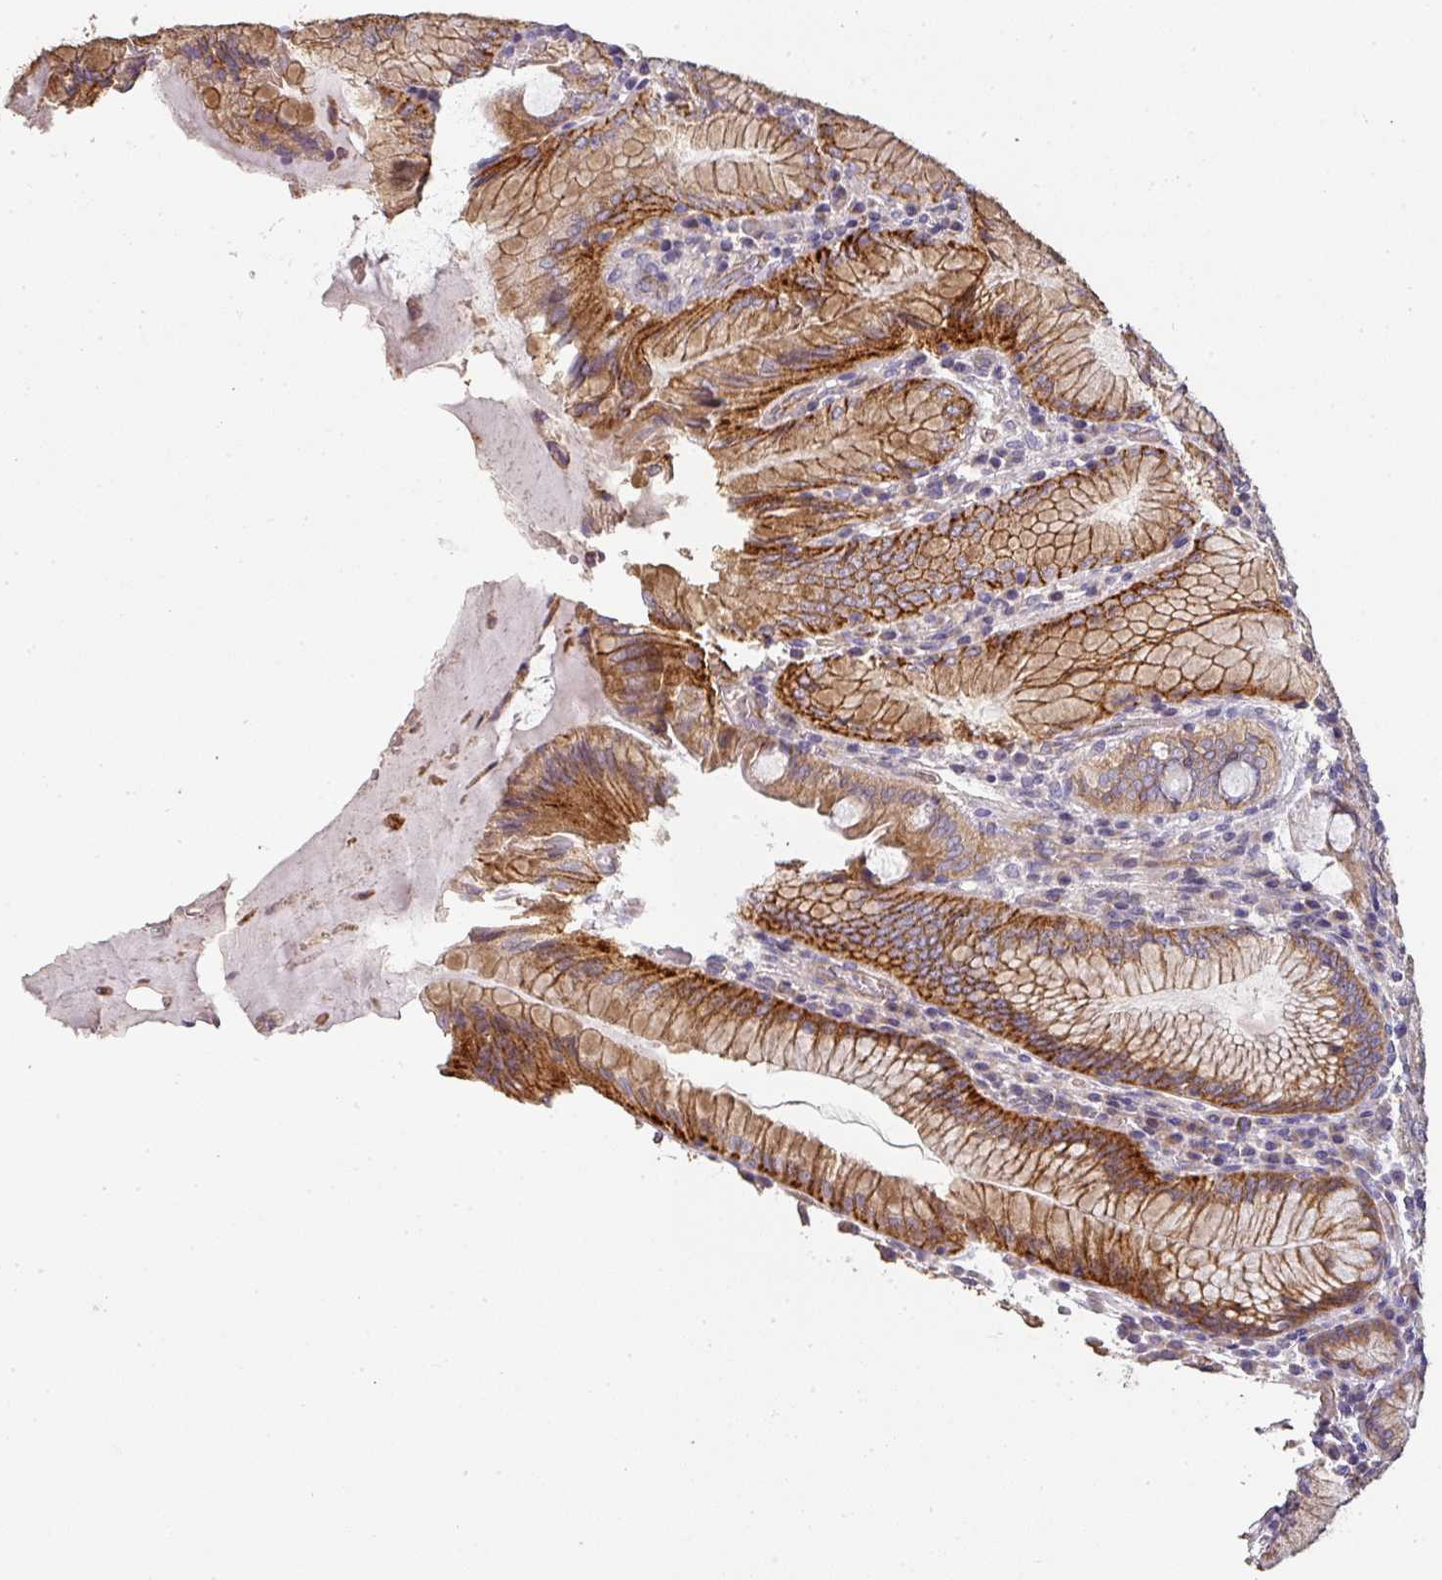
{"staining": {"intensity": "strong", "quantity": "25%-75%", "location": "cytoplasmic/membranous"}, "tissue": "stomach", "cell_type": "Glandular cells", "image_type": "normal", "snomed": [{"axis": "morphology", "description": "Normal tissue, NOS"}, {"axis": "topography", "description": "Stomach, upper"}, {"axis": "topography", "description": "Stomach, lower"}], "caption": "Normal stomach demonstrates strong cytoplasmic/membranous positivity in approximately 25%-75% of glandular cells, visualized by immunohistochemistry. The staining is performed using DAB brown chromogen to label protein expression. The nuclei are counter-stained blue using hematoxylin.", "gene": "PCDH1", "patient": {"sex": "female", "age": 76}}